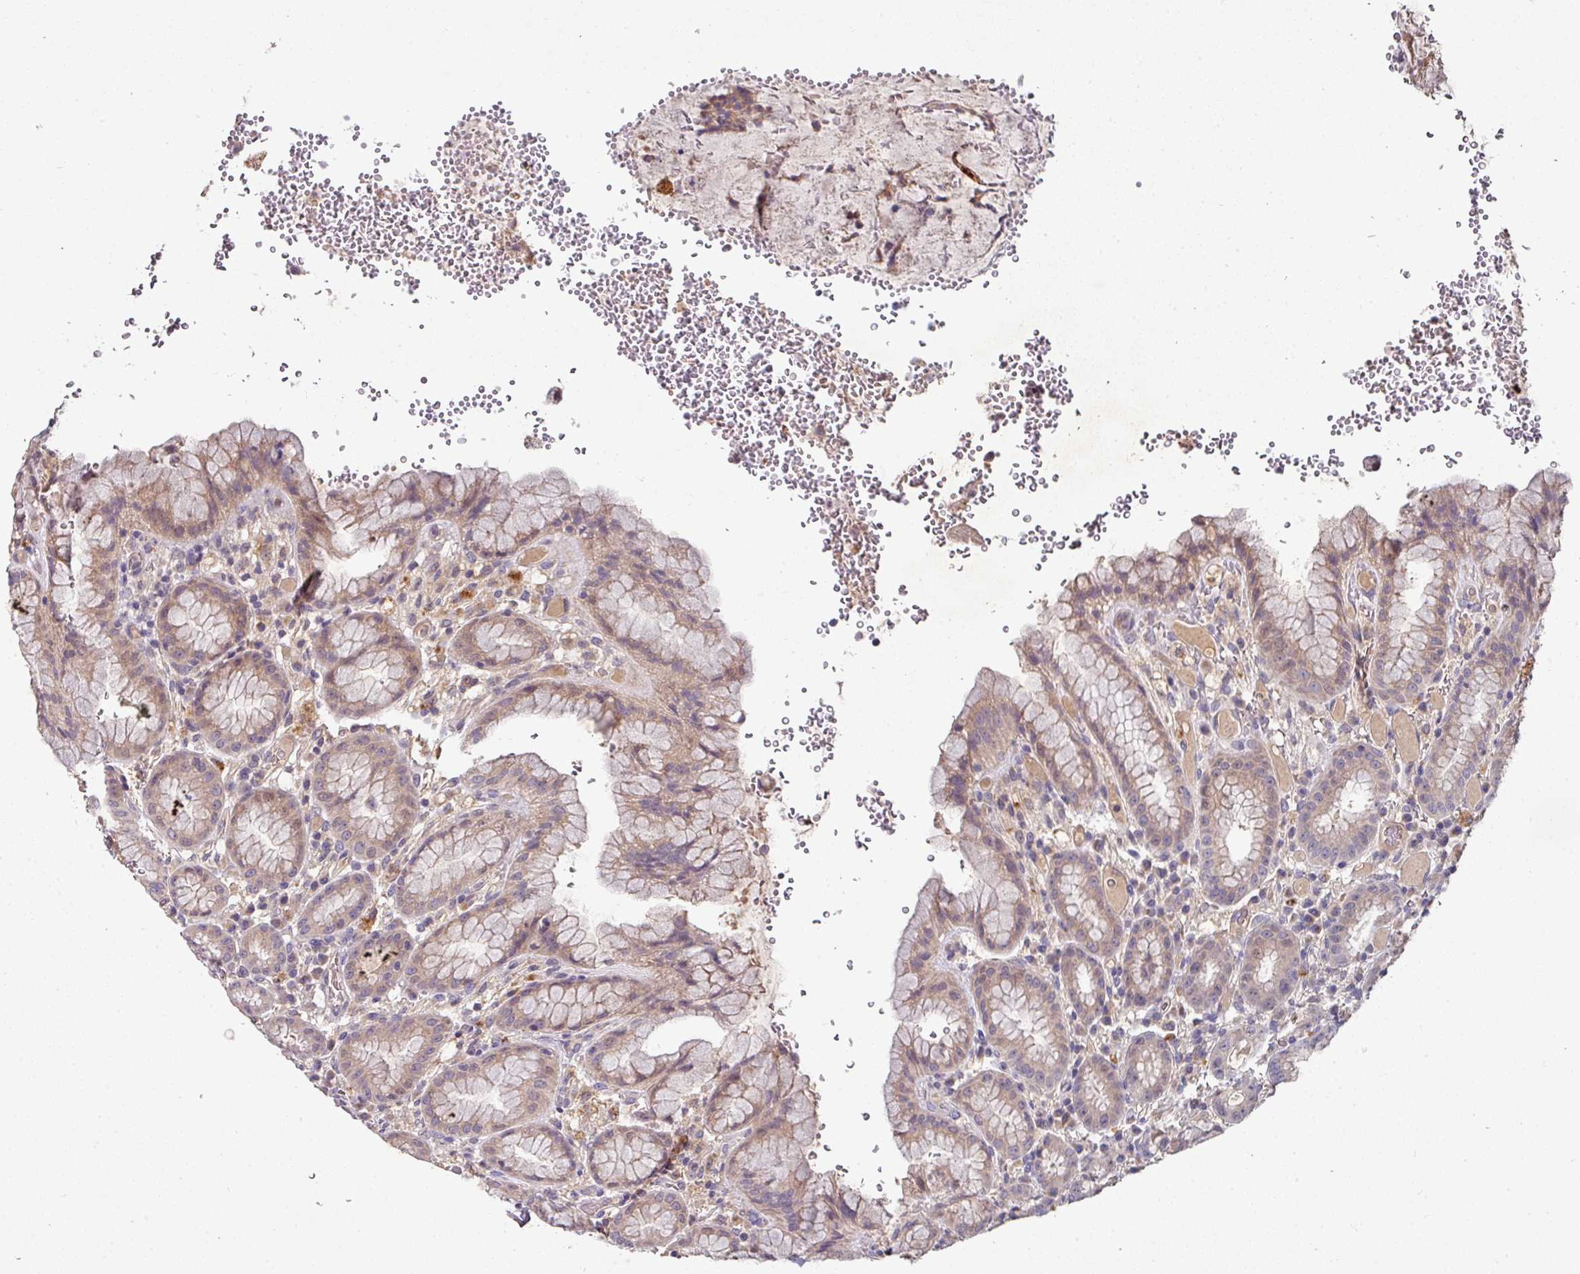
{"staining": {"intensity": "weak", "quantity": ">75%", "location": "cytoplasmic/membranous"}, "tissue": "stomach", "cell_type": "Glandular cells", "image_type": "normal", "snomed": [{"axis": "morphology", "description": "Normal tissue, NOS"}, {"axis": "topography", "description": "Stomach, upper"}], "caption": "High-power microscopy captured an immunohistochemistry (IHC) histopathology image of normal stomach, revealing weak cytoplasmic/membranous positivity in about >75% of glandular cells.", "gene": "AEBP2", "patient": {"sex": "male", "age": 52}}